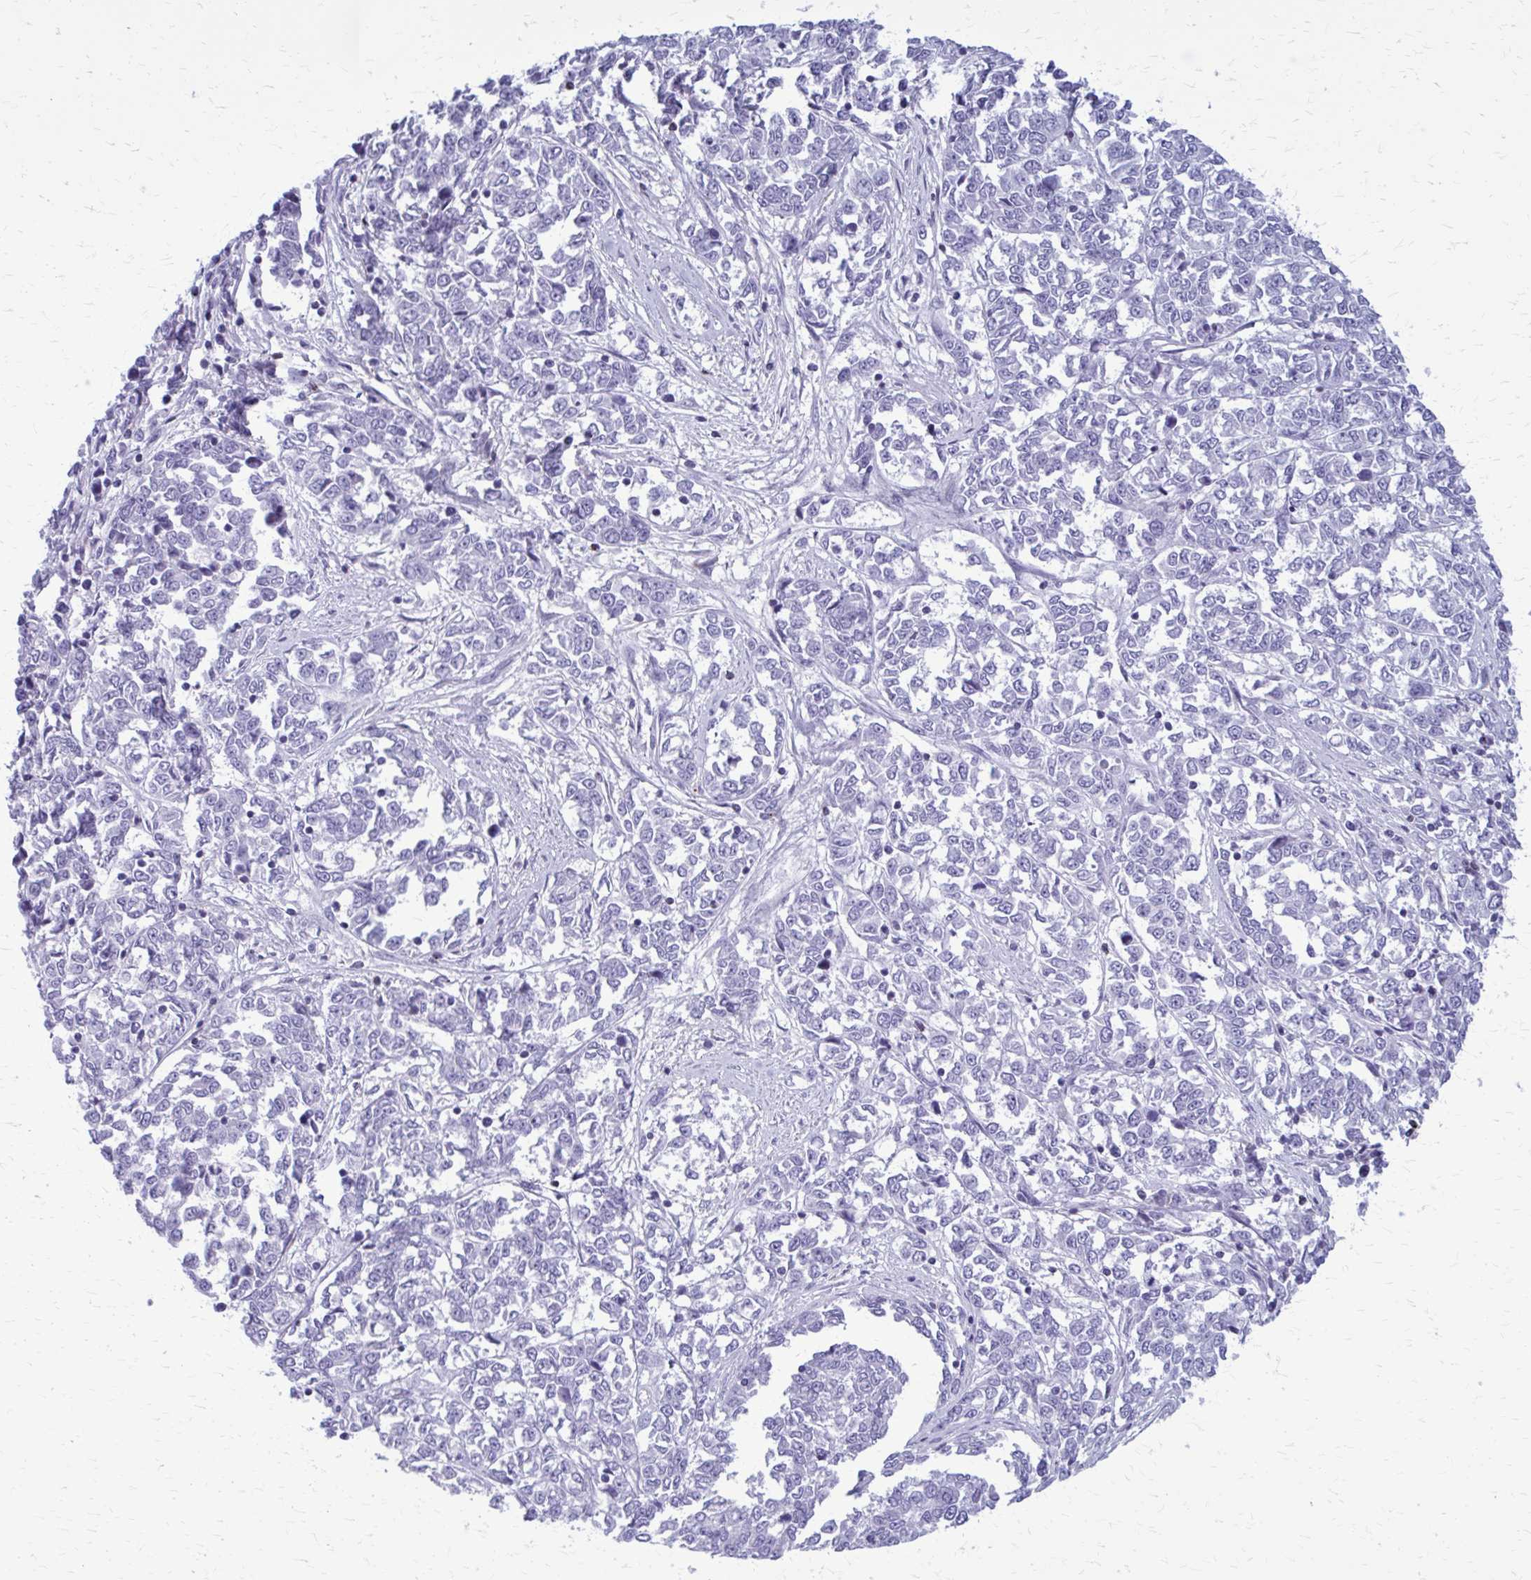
{"staining": {"intensity": "negative", "quantity": "none", "location": "none"}, "tissue": "melanoma", "cell_type": "Tumor cells", "image_type": "cancer", "snomed": [{"axis": "morphology", "description": "Malignant melanoma, NOS"}, {"axis": "topography", "description": "Skin"}], "caption": "Immunohistochemical staining of malignant melanoma exhibits no significant expression in tumor cells.", "gene": "PEDS1", "patient": {"sex": "female", "age": 72}}